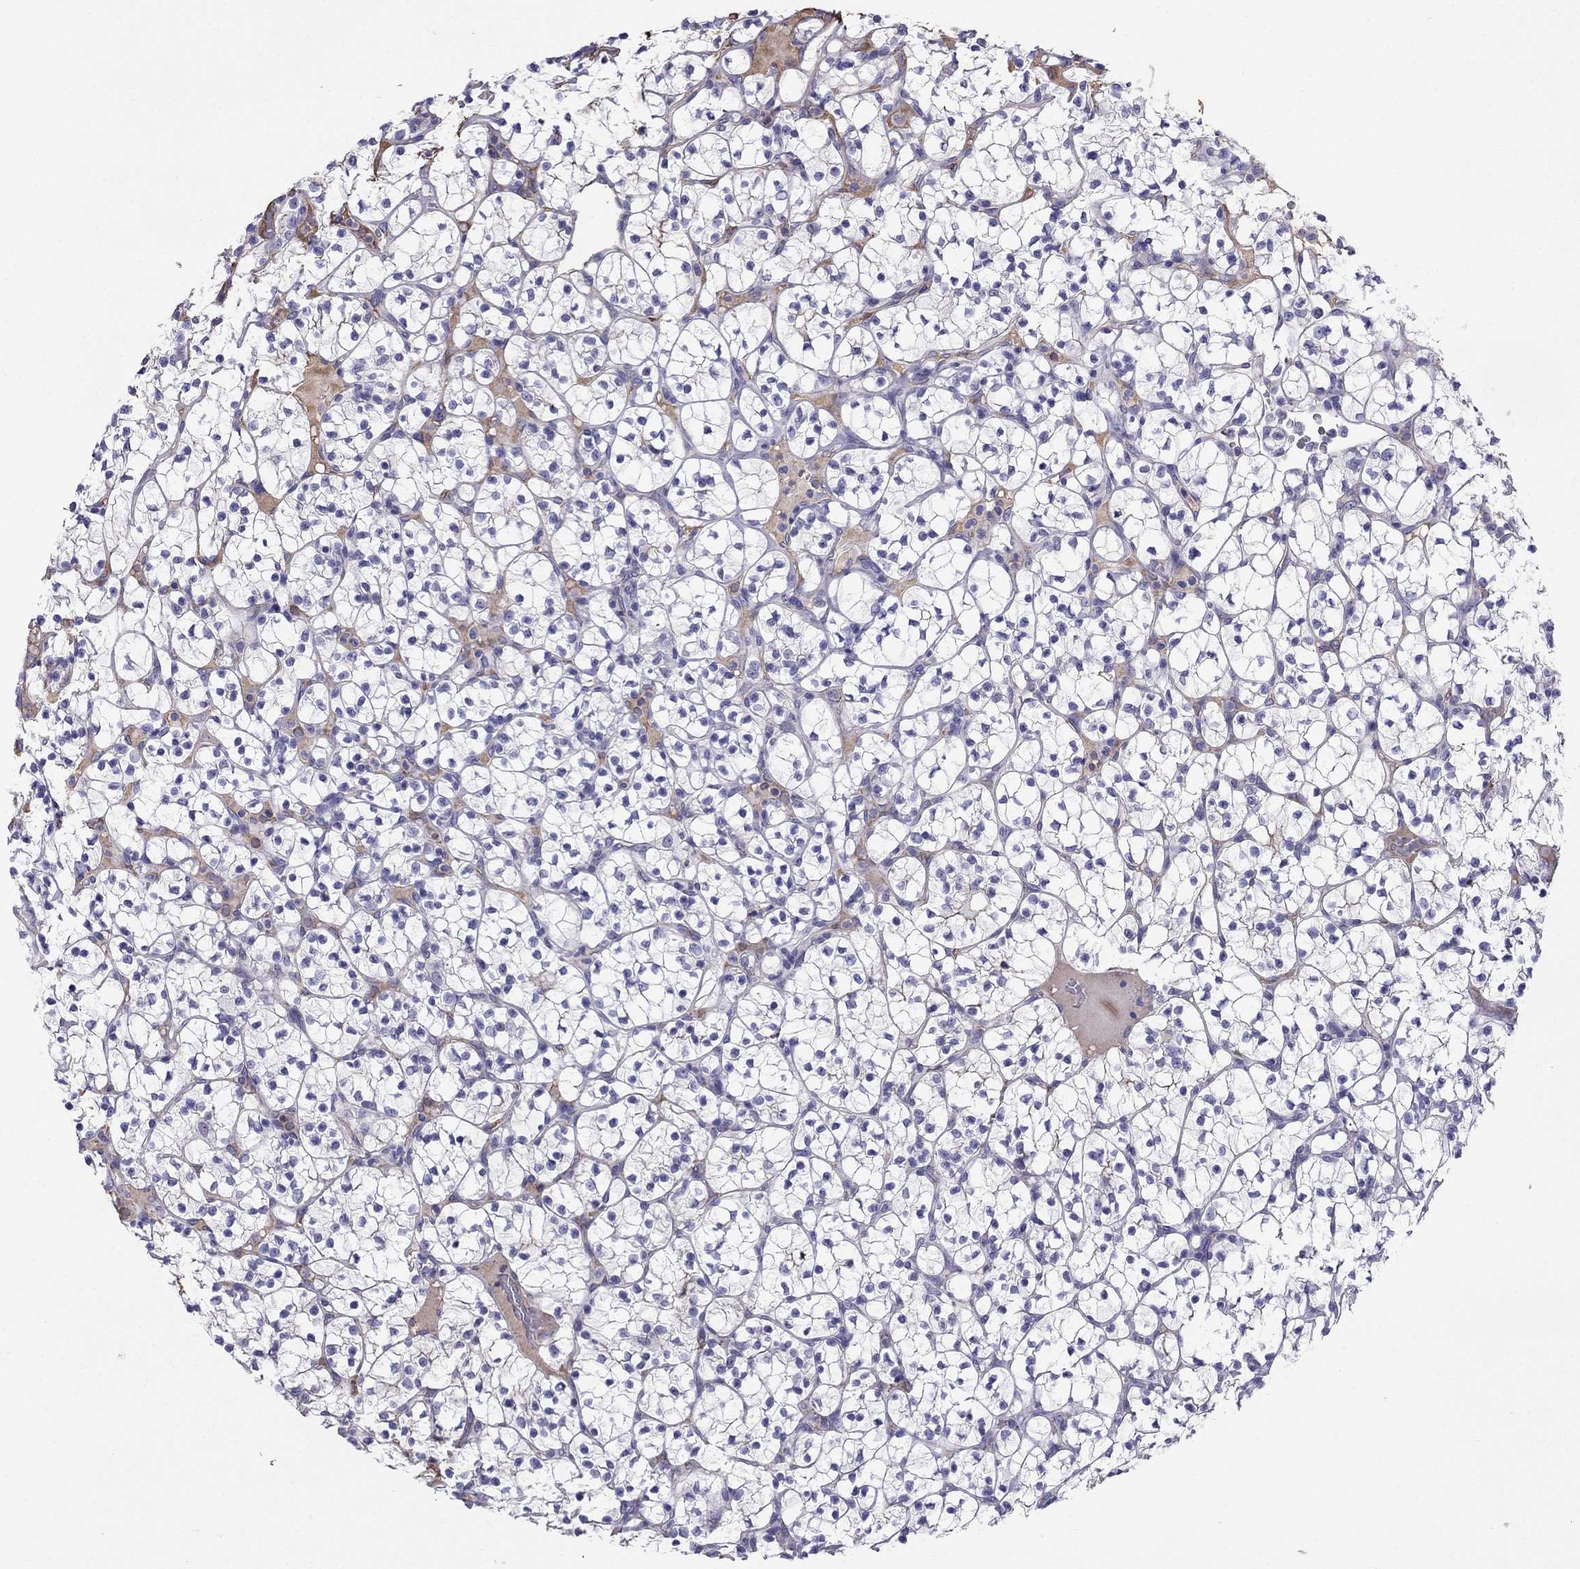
{"staining": {"intensity": "negative", "quantity": "none", "location": "none"}, "tissue": "renal cancer", "cell_type": "Tumor cells", "image_type": "cancer", "snomed": [{"axis": "morphology", "description": "Adenocarcinoma, NOS"}, {"axis": "topography", "description": "Kidney"}], "caption": "The image displays no staining of tumor cells in renal cancer (adenocarcinoma).", "gene": "TBC1D21", "patient": {"sex": "female", "age": 89}}